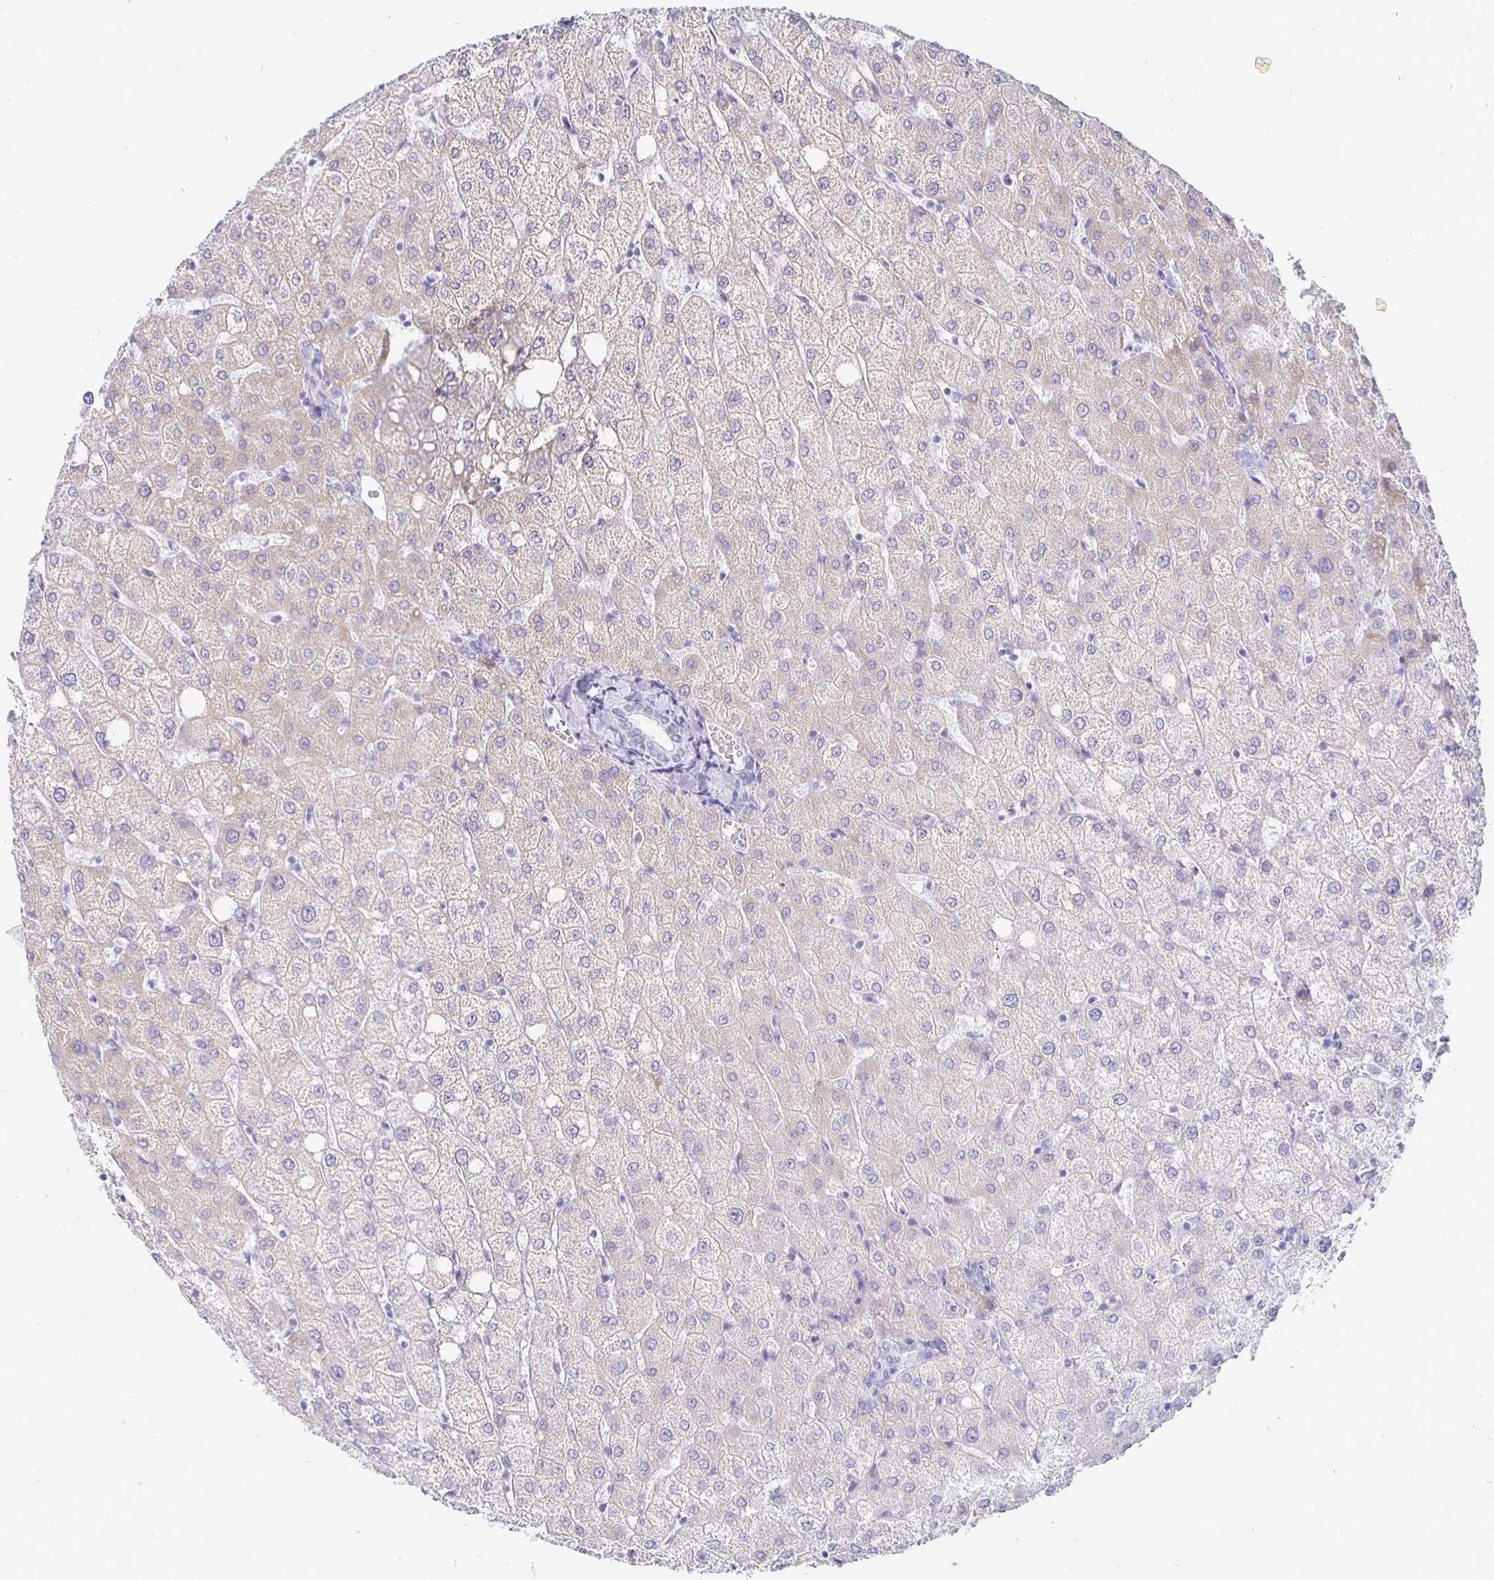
{"staining": {"intensity": "negative", "quantity": "none", "location": "none"}, "tissue": "liver", "cell_type": "Cholangiocytes", "image_type": "normal", "snomed": [{"axis": "morphology", "description": "Normal tissue, NOS"}, {"axis": "topography", "description": "Liver"}], "caption": "Immunohistochemistry (IHC) image of normal liver stained for a protein (brown), which shows no positivity in cholangiocytes.", "gene": "CR2", "patient": {"sex": "female", "age": 54}}